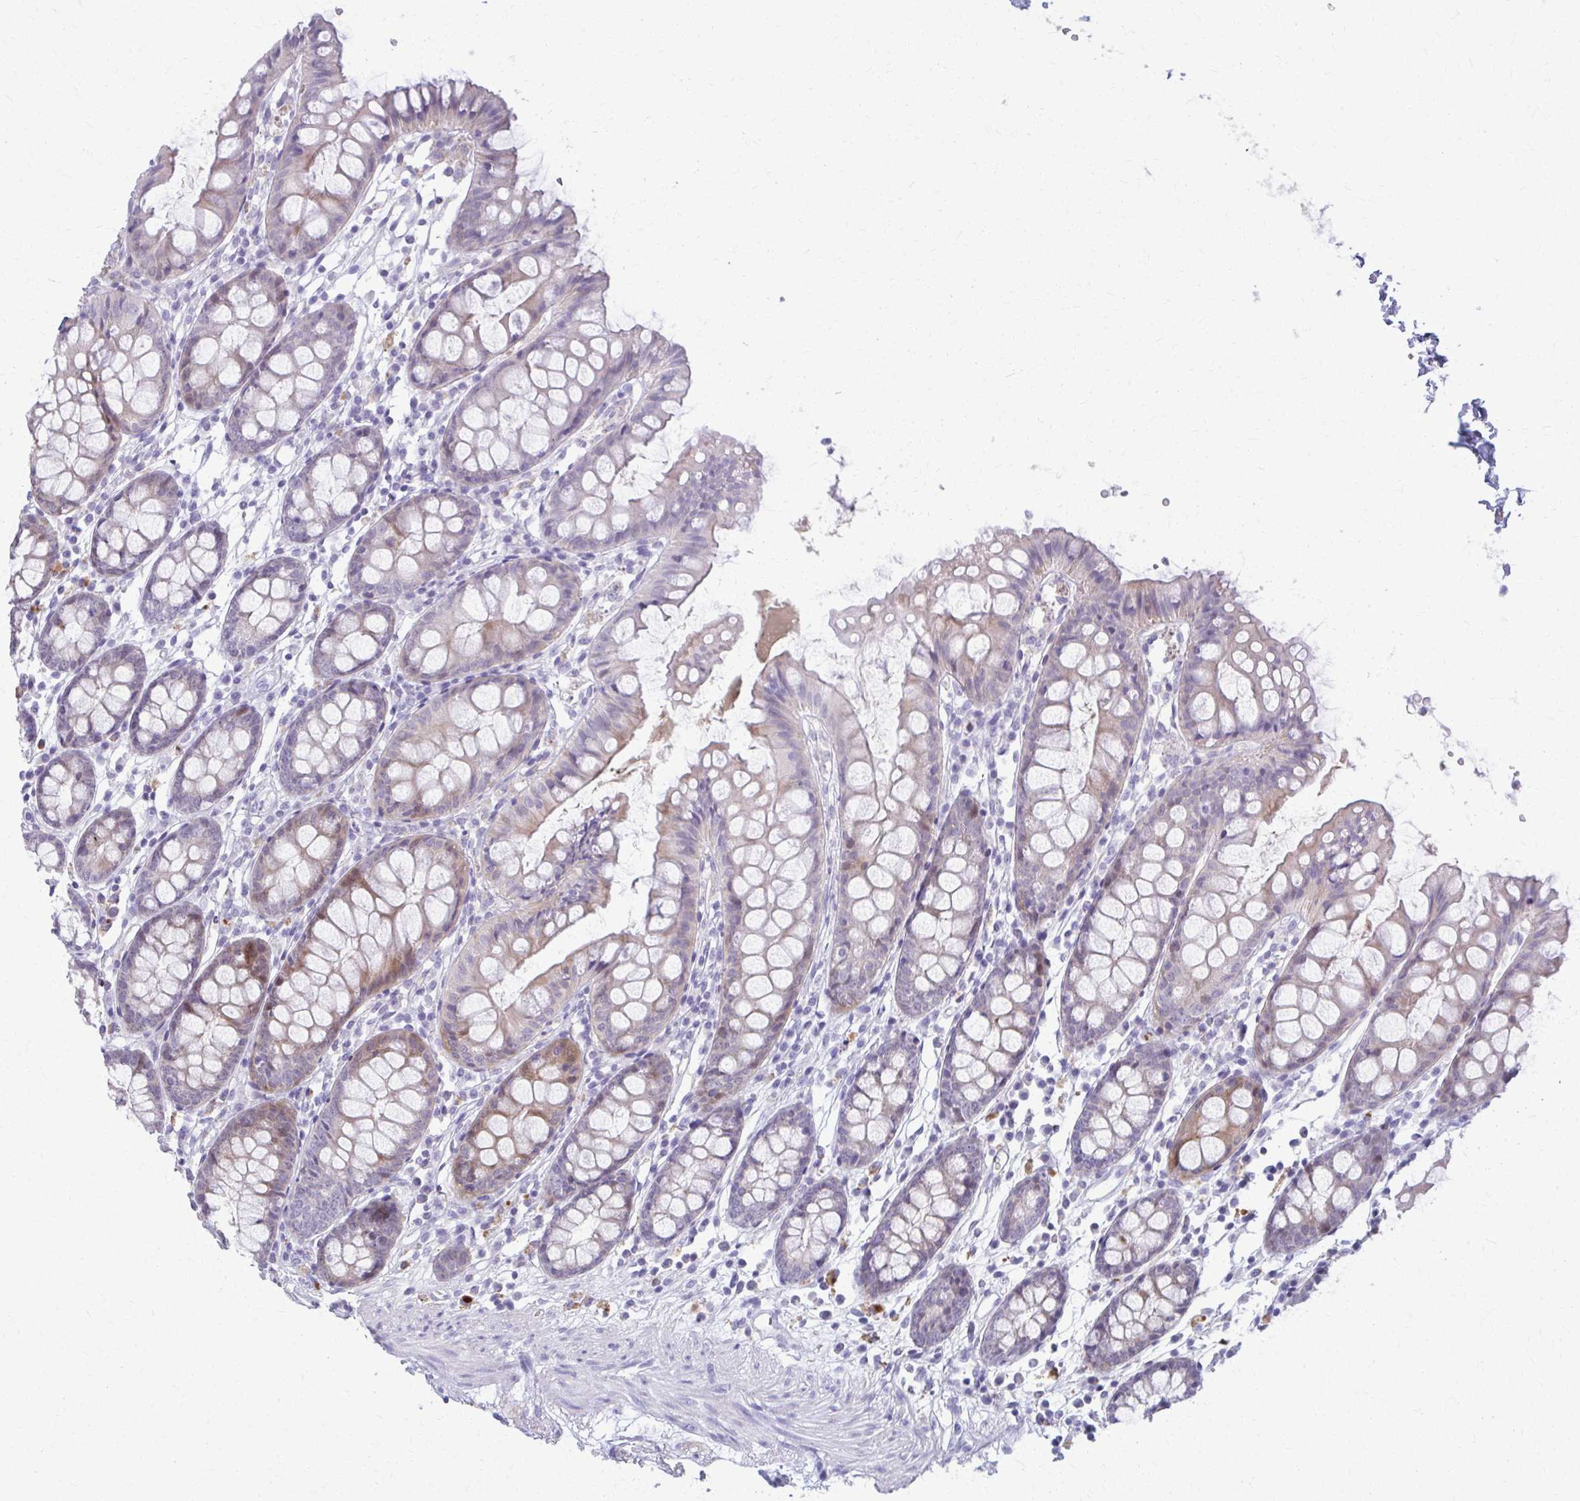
{"staining": {"intensity": "negative", "quantity": "none", "location": "none"}, "tissue": "colon", "cell_type": "Endothelial cells", "image_type": "normal", "snomed": [{"axis": "morphology", "description": "Normal tissue, NOS"}, {"axis": "topography", "description": "Colon"}], "caption": "This histopathology image is of normal colon stained with immunohistochemistry to label a protein in brown with the nuclei are counter-stained blue. There is no expression in endothelial cells. (DAB immunohistochemistry (IHC) visualized using brightfield microscopy, high magnification).", "gene": "ENSG00000275249", "patient": {"sex": "female", "age": 84}}